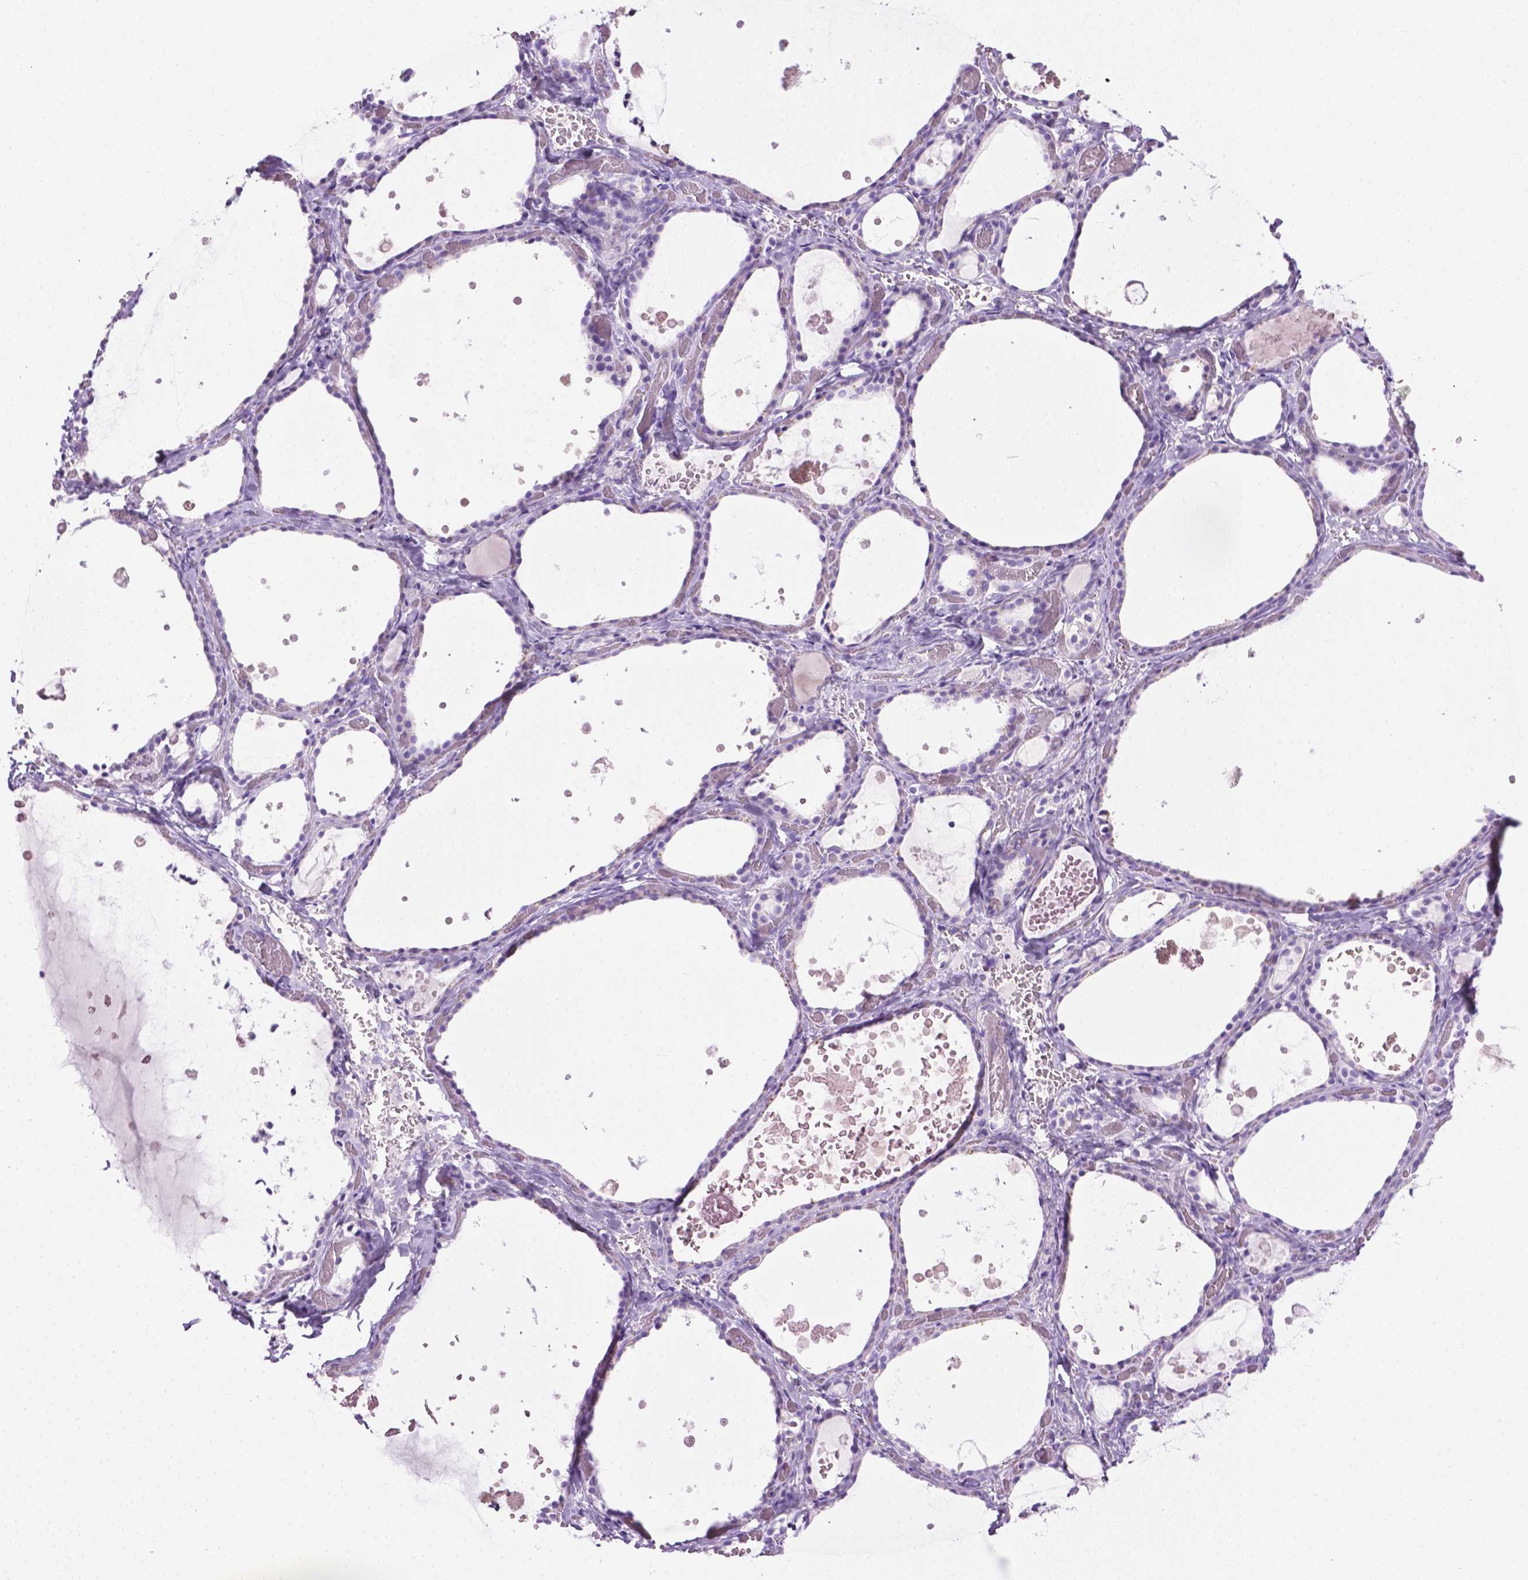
{"staining": {"intensity": "negative", "quantity": "none", "location": "none"}, "tissue": "thyroid gland", "cell_type": "Glandular cells", "image_type": "normal", "snomed": [{"axis": "morphology", "description": "Normal tissue, NOS"}, {"axis": "topography", "description": "Thyroid gland"}], "caption": "DAB (3,3'-diaminobenzidine) immunohistochemical staining of normal human thyroid gland demonstrates no significant staining in glandular cells.", "gene": "LELP1", "patient": {"sex": "female", "age": 56}}